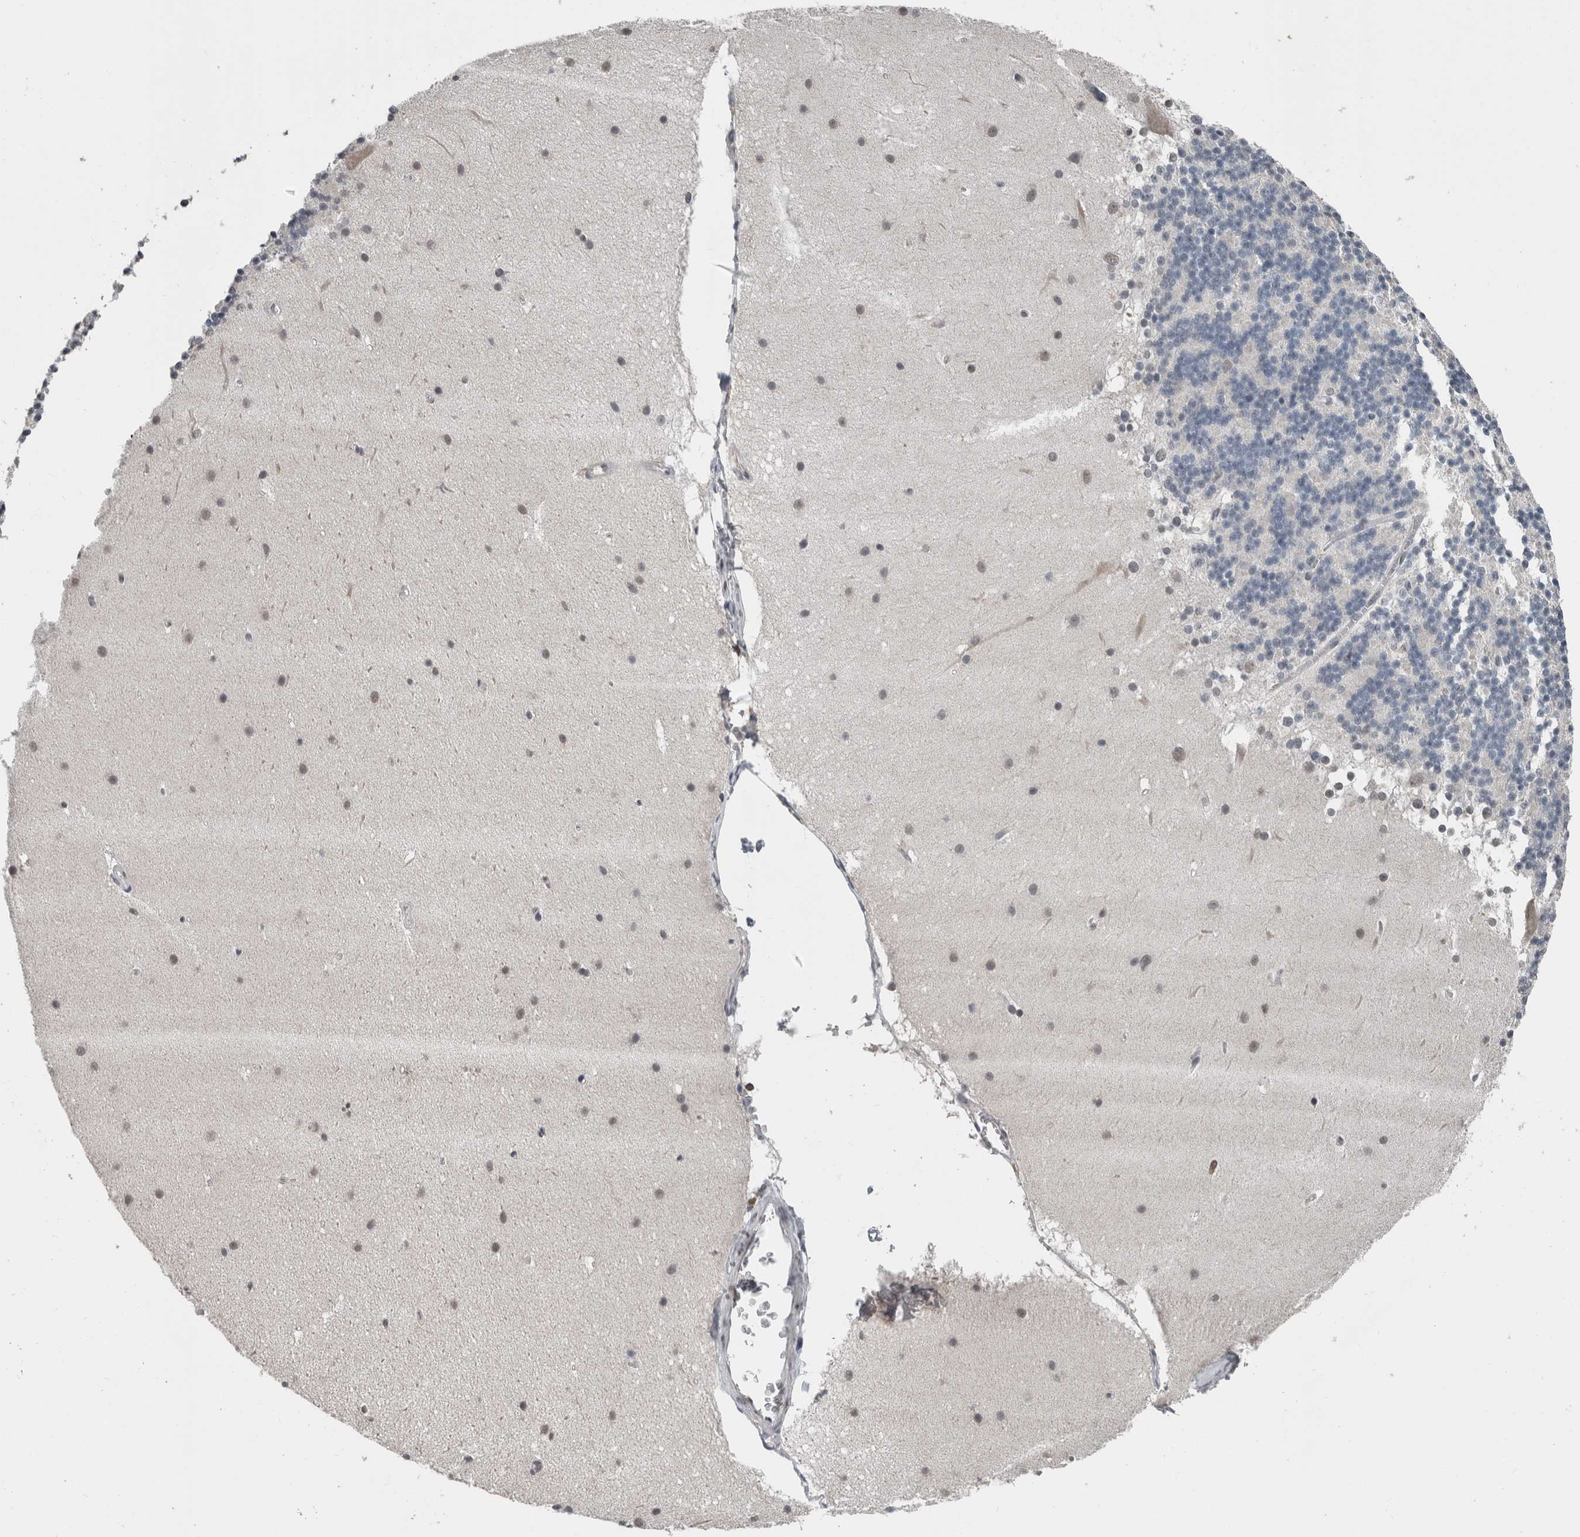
{"staining": {"intensity": "negative", "quantity": "none", "location": "none"}, "tissue": "cerebellum", "cell_type": "Cells in granular layer", "image_type": "normal", "snomed": [{"axis": "morphology", "description": "Normal tissue, NOS"}, {"axis": "topography", "description": "Cerebellum"}], "caption": "Cerebellum was stained to show a protein in brown. There is no significant expression in cells in granular layer. (DAB (3,3'-diaminobenzidine) IHC with hematoxylin counter stain).", "gene": "MAFF", "patient": {"sex": "female", "age": 19}}